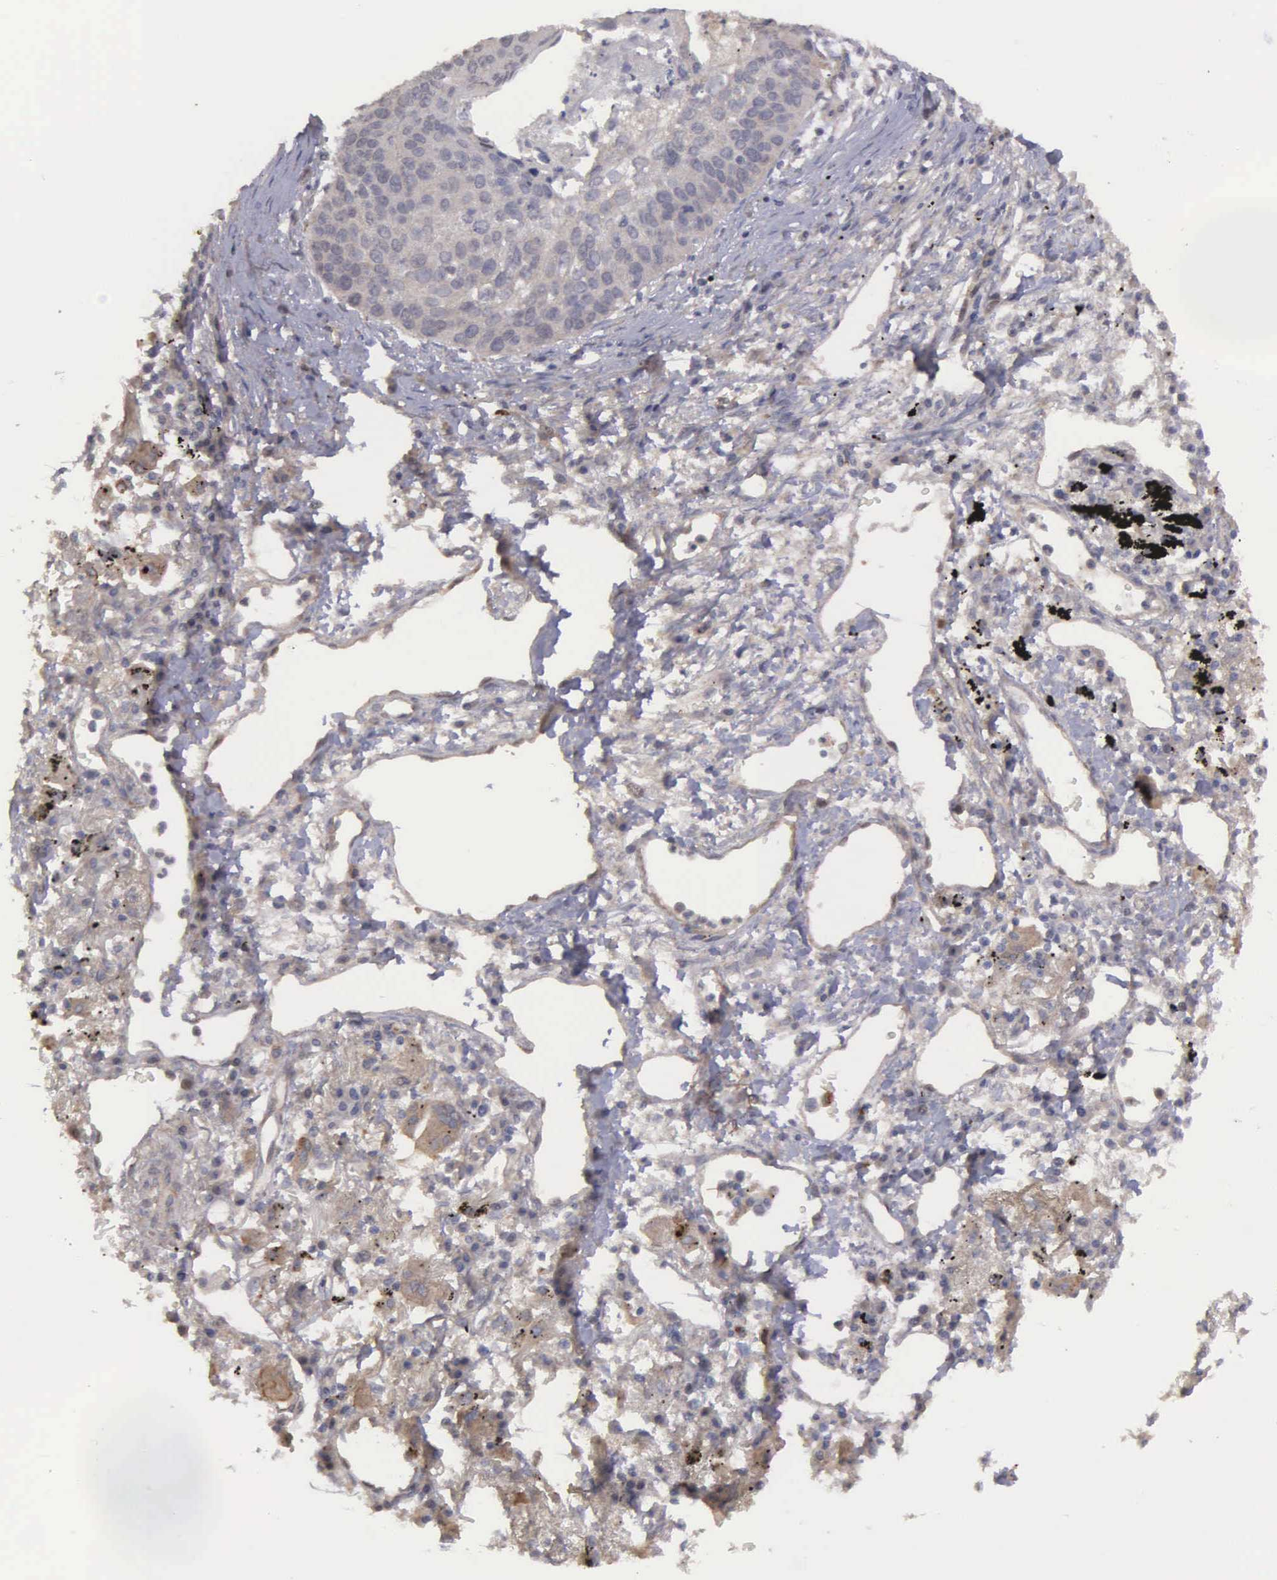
{"staining": {"intensity": "weak", "quantity": ">75%", "location": "cytoplasmic/membranous"}, "tissue": "lung cancer", "cell_type": "Tumor cells", "image_type": "cancer", "snomed": [{"axis": "morphology", "description": "Squamous cell carcinoma, NOS"}, {"axis": "topography", "description": "Lung"}], "caption": "Human lung cancer (squamous cell carcinoma) stained with a protein marker shows weak staining in tumor cells.", "gene": "RTL10", "patient": {"sex": "male", "age": 71}}